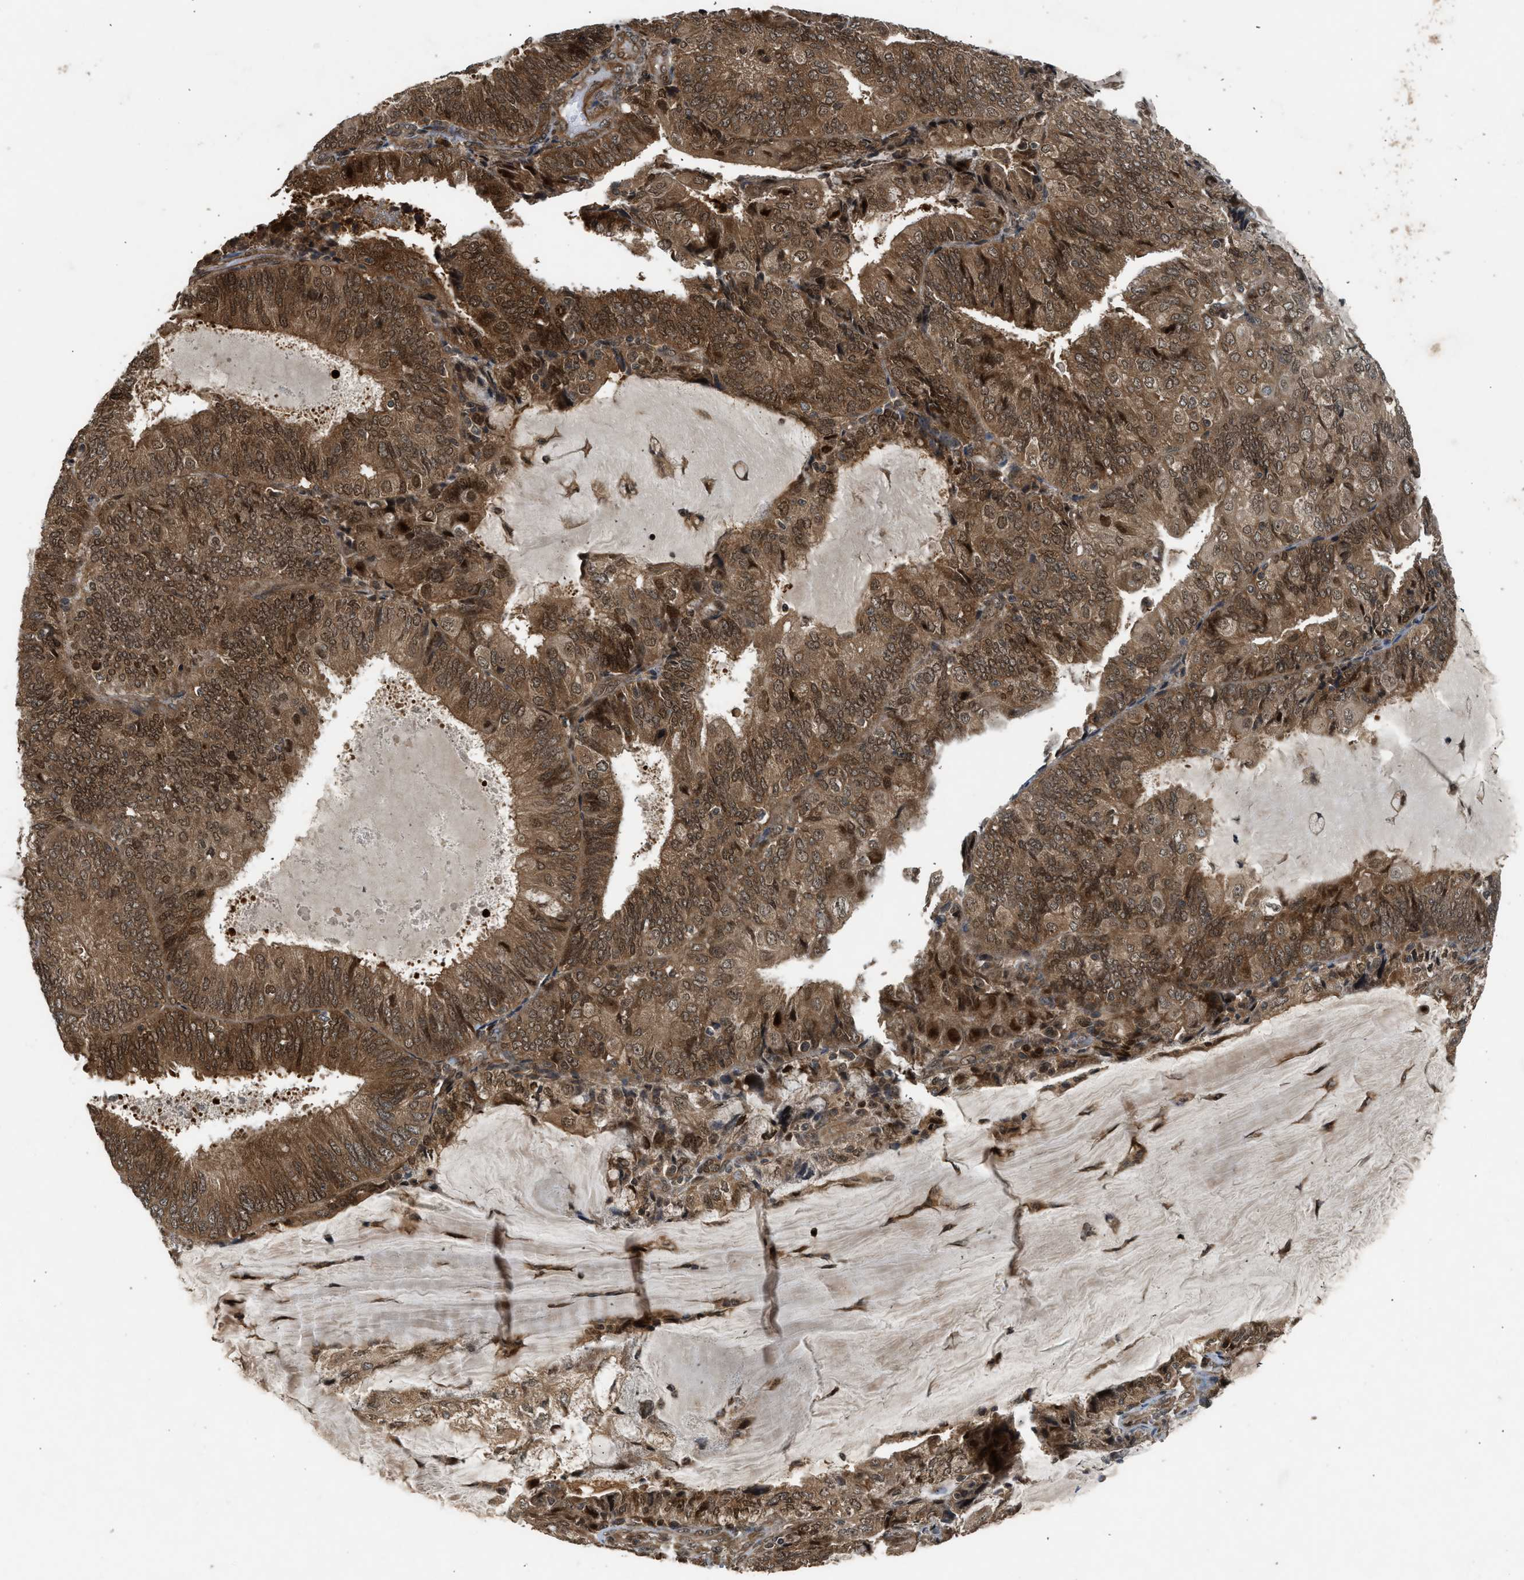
{"staining": {"intensity": "strong", "quantity": ">75%", "location": "cytoplasmic/membranous"}, "tissue": "endometrial cancer", "cell_type": "Tumor cells", "image_type": "cancer", "snomed": [{"axis": "morphology", "description": "Adenocarcinoma, NOS"}, {"axis": "topography", "description": "Endometrium"}], "caption": "Endometrial adenocarcinoma was stained to show a protein in brown. There is high levels of strong cytoplasmic/membranous staining in approximately >75% of tumor cells.", "gene": "TXNL1", "patient": {"sex": "female", "age": 81}}